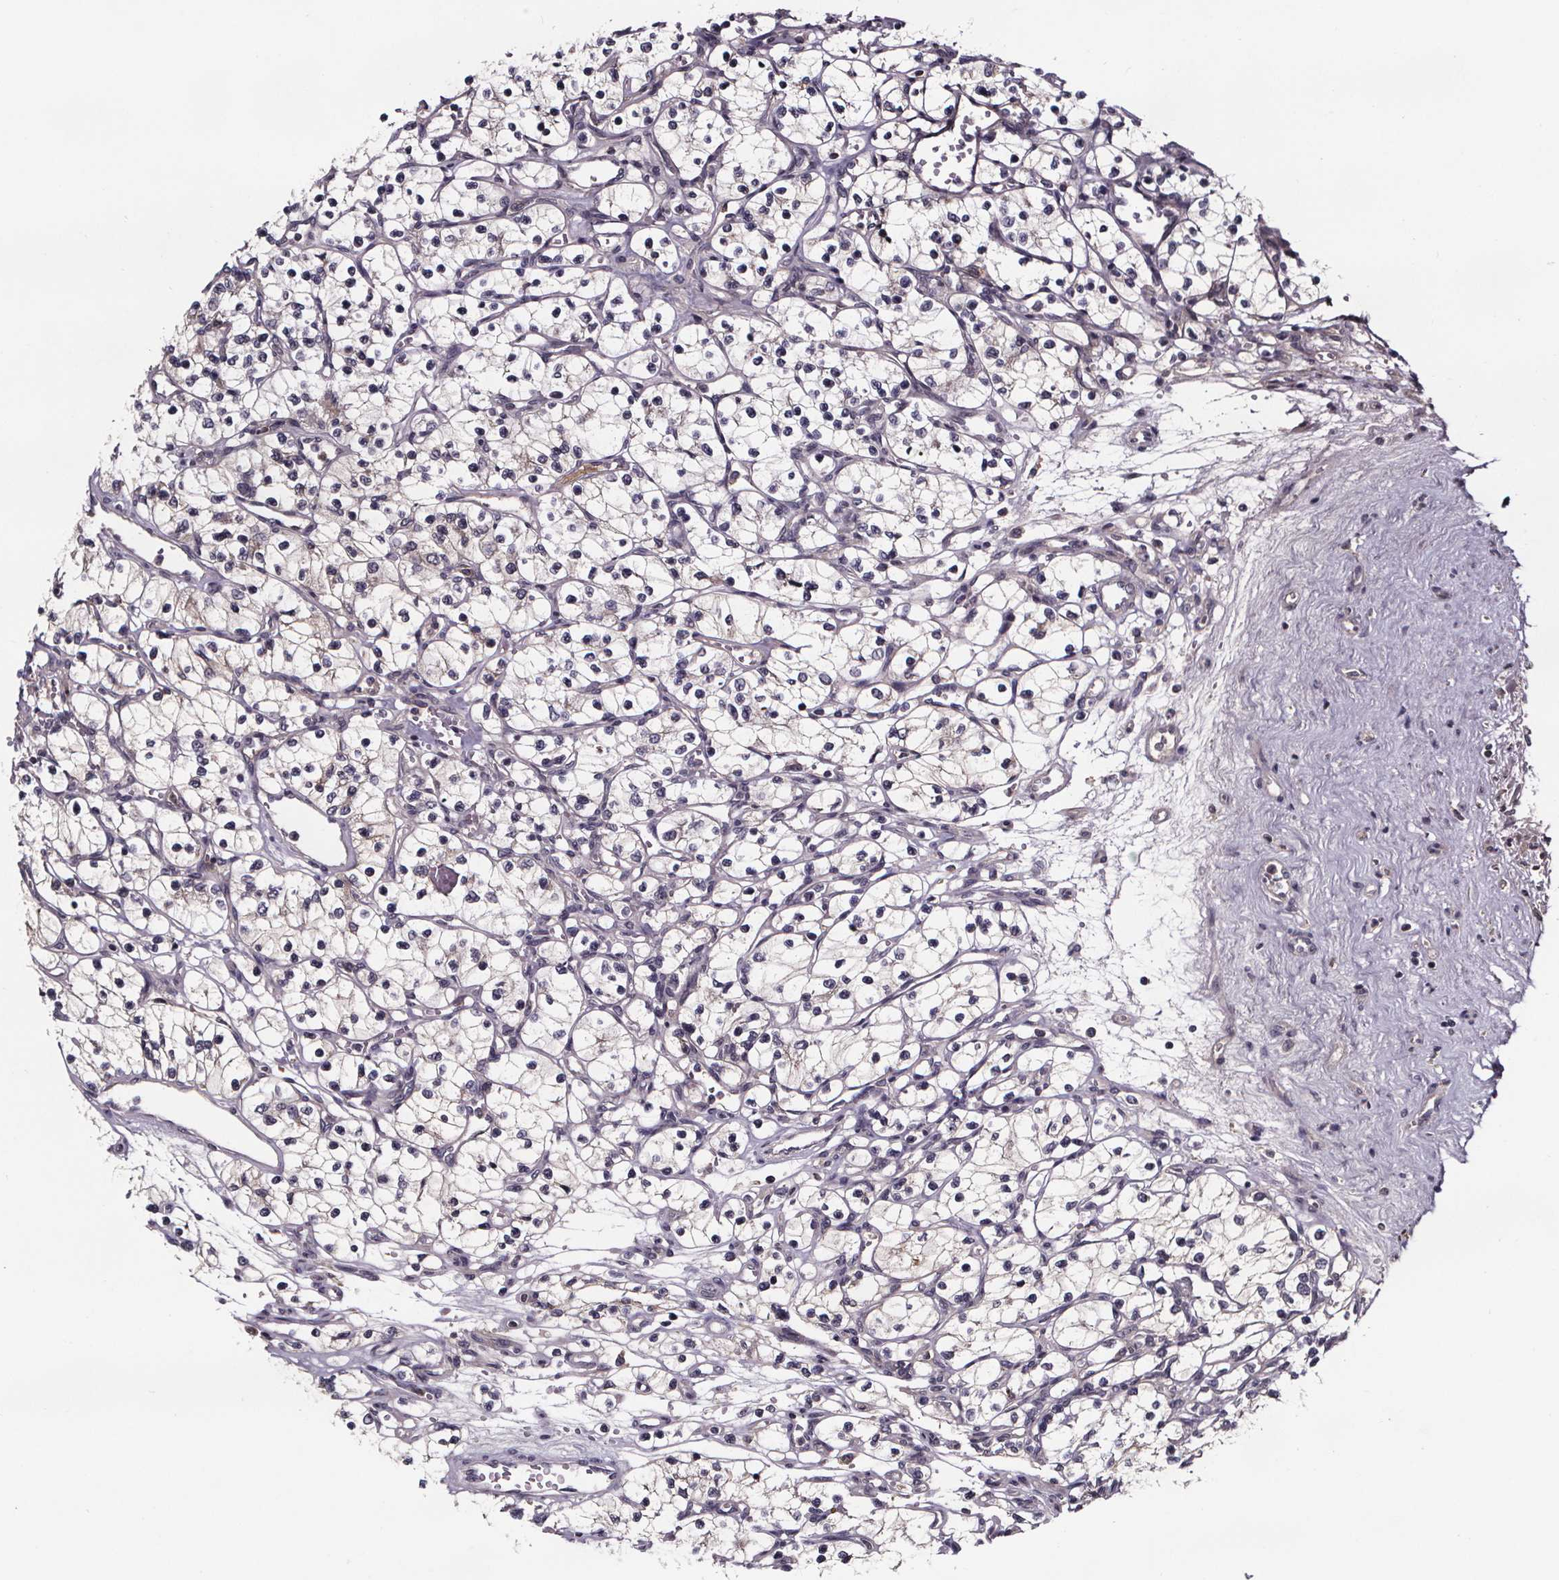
{"staining": {"intensity": "negative", "quantity": "none", "location": "none"}, "tissue": "renal cancer", "cell_type": "Tumor cells", "image_type": "cancer", "snomed": [{"axis": "morphology", "description": "Adenocarcinoma, NOS"}, {"axis": "topography", "description": "Kidney"}], "caption": "This is a histopathology image of immunohistochemistry staining of adenocarcinoma (renal), which shows no staining in tumor cells. The staining is performed using DAB brown chromogen with nuclei counter-stained in using hematoxylin.", "gene": "NPHP4", "patient": {"sex": "female", "age": 69}}